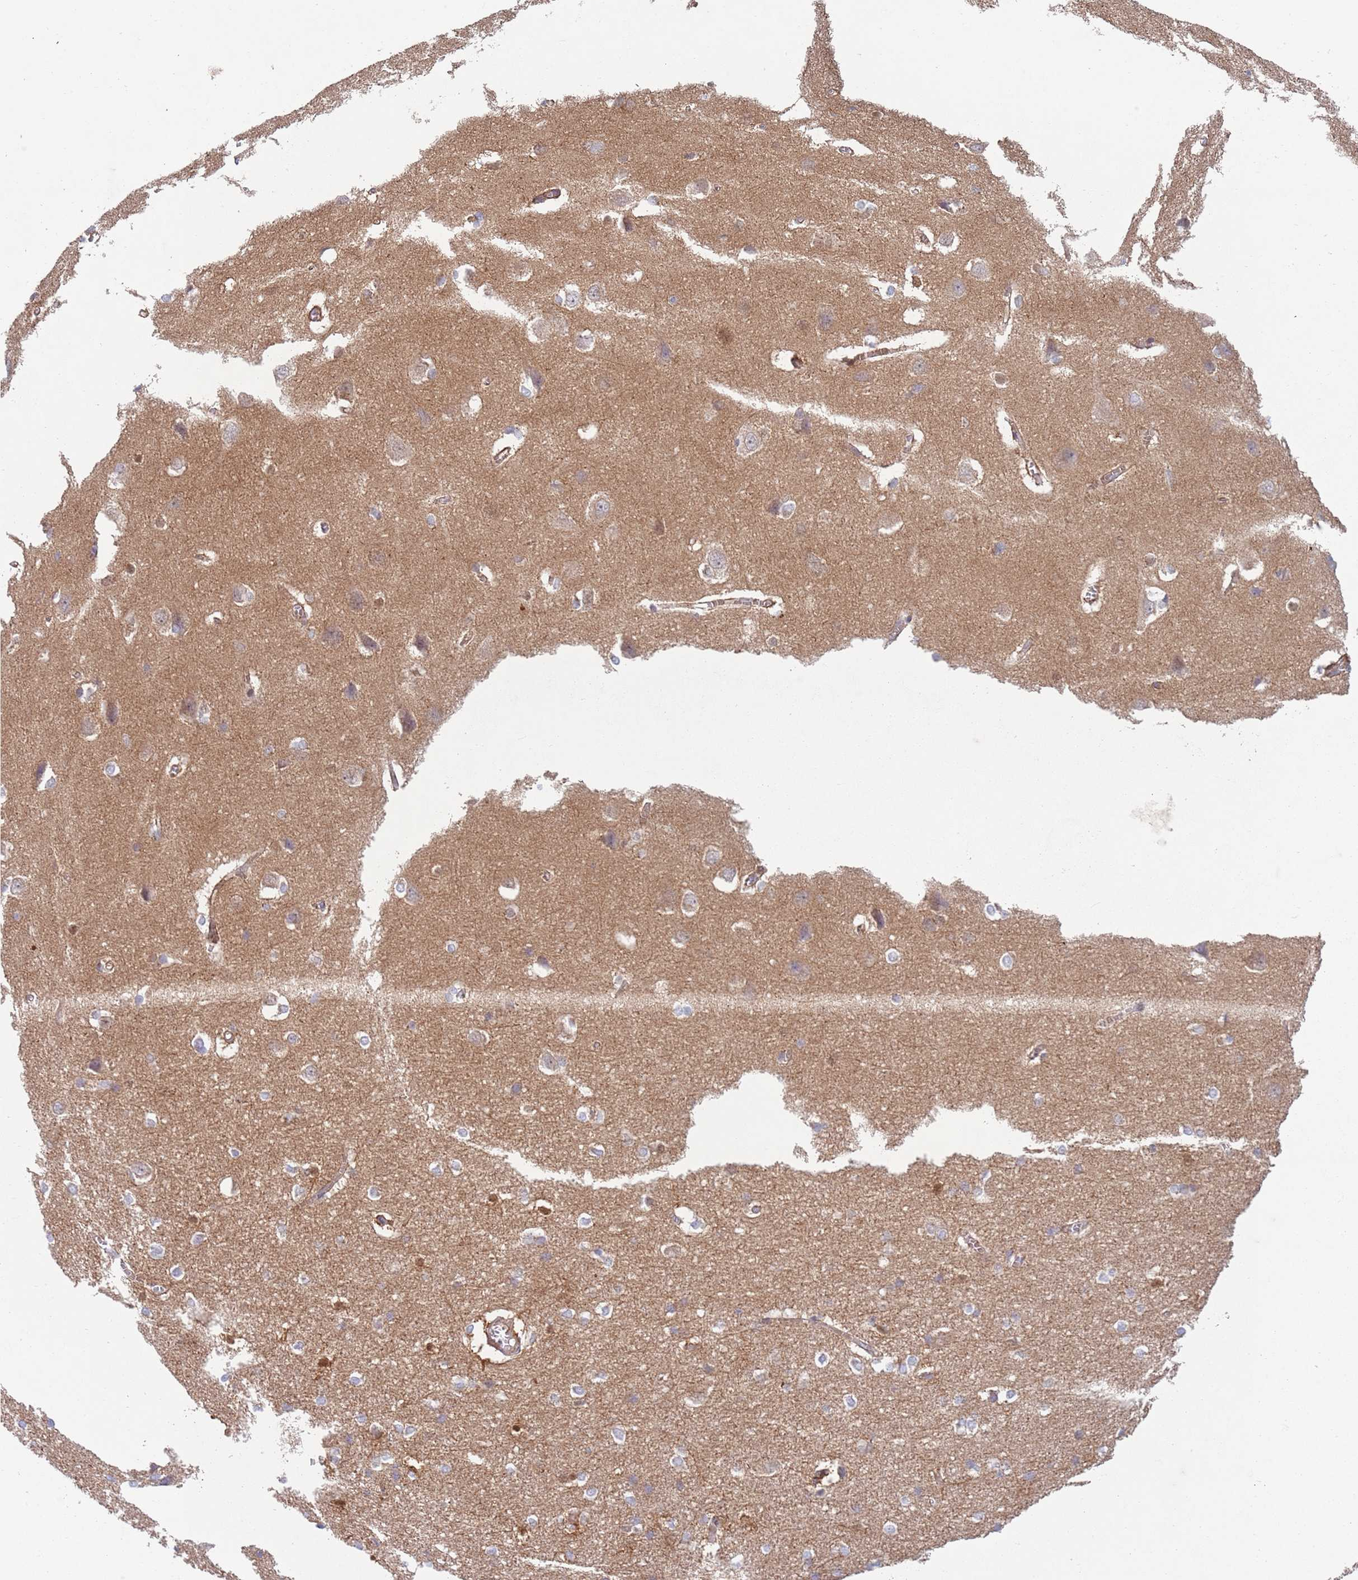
{"staining": {"intensity": "moderate", "quantity": ">75%", "location": "cytoplasmic/membranous"}, "tissue": "cerebral cortex", "cell_type": "Endothelial cells", "image_type": "normal", "snomed": [{"axis": "morphology", "description": "Normal tissue, NOS"}, {"axis": "topography", "description": "Cerebral cortex"}], "caption": "A micrograph of cerebral cortex stained for a protein shows moderate cytoplasmic/membranous brown staining in endothelial cells. (DAB IHC with brightfield microscopy, high magnification).", "gene": "ZMYM5", "patient": {"sex": "male", "age": 37}}